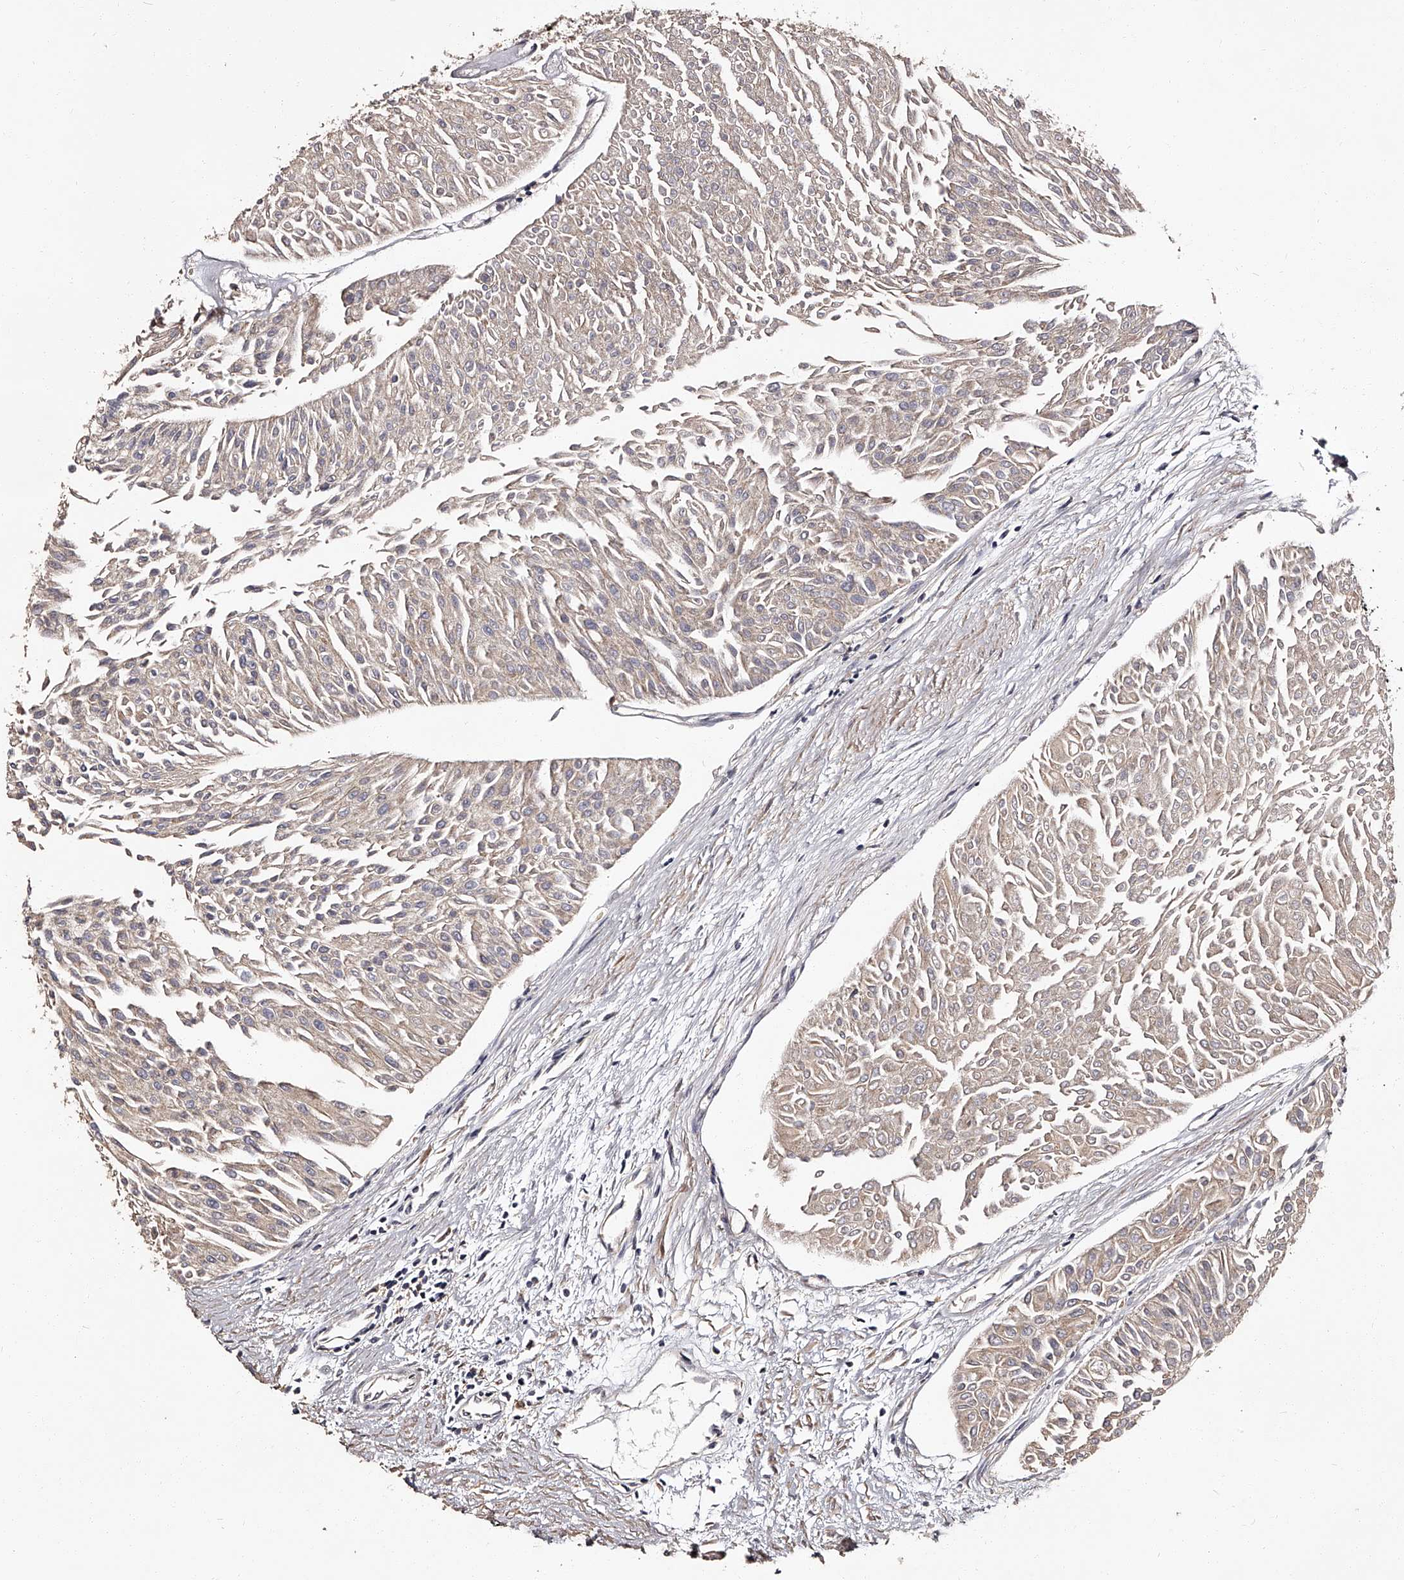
{"staining": {"intensity": "weak", "quantity": "<25%", "location": "cytoplasmic/membranous"}, "tissue": "urothelial cancer", "cell_type": "Tumor cells", "image_type": "cancer", "snomed": [{"axis": "morphology", "description": "Urothelial carcinoma, Low grade"}, {"axis": "topography", "description": "Urinary bladder"}], "caption": "This is an IHC photomicrograph of urothelial cancer. There is no expression in tumor cells.", "gene": "RSC1A1", "patient": {"sex": "male", "age": 67}}